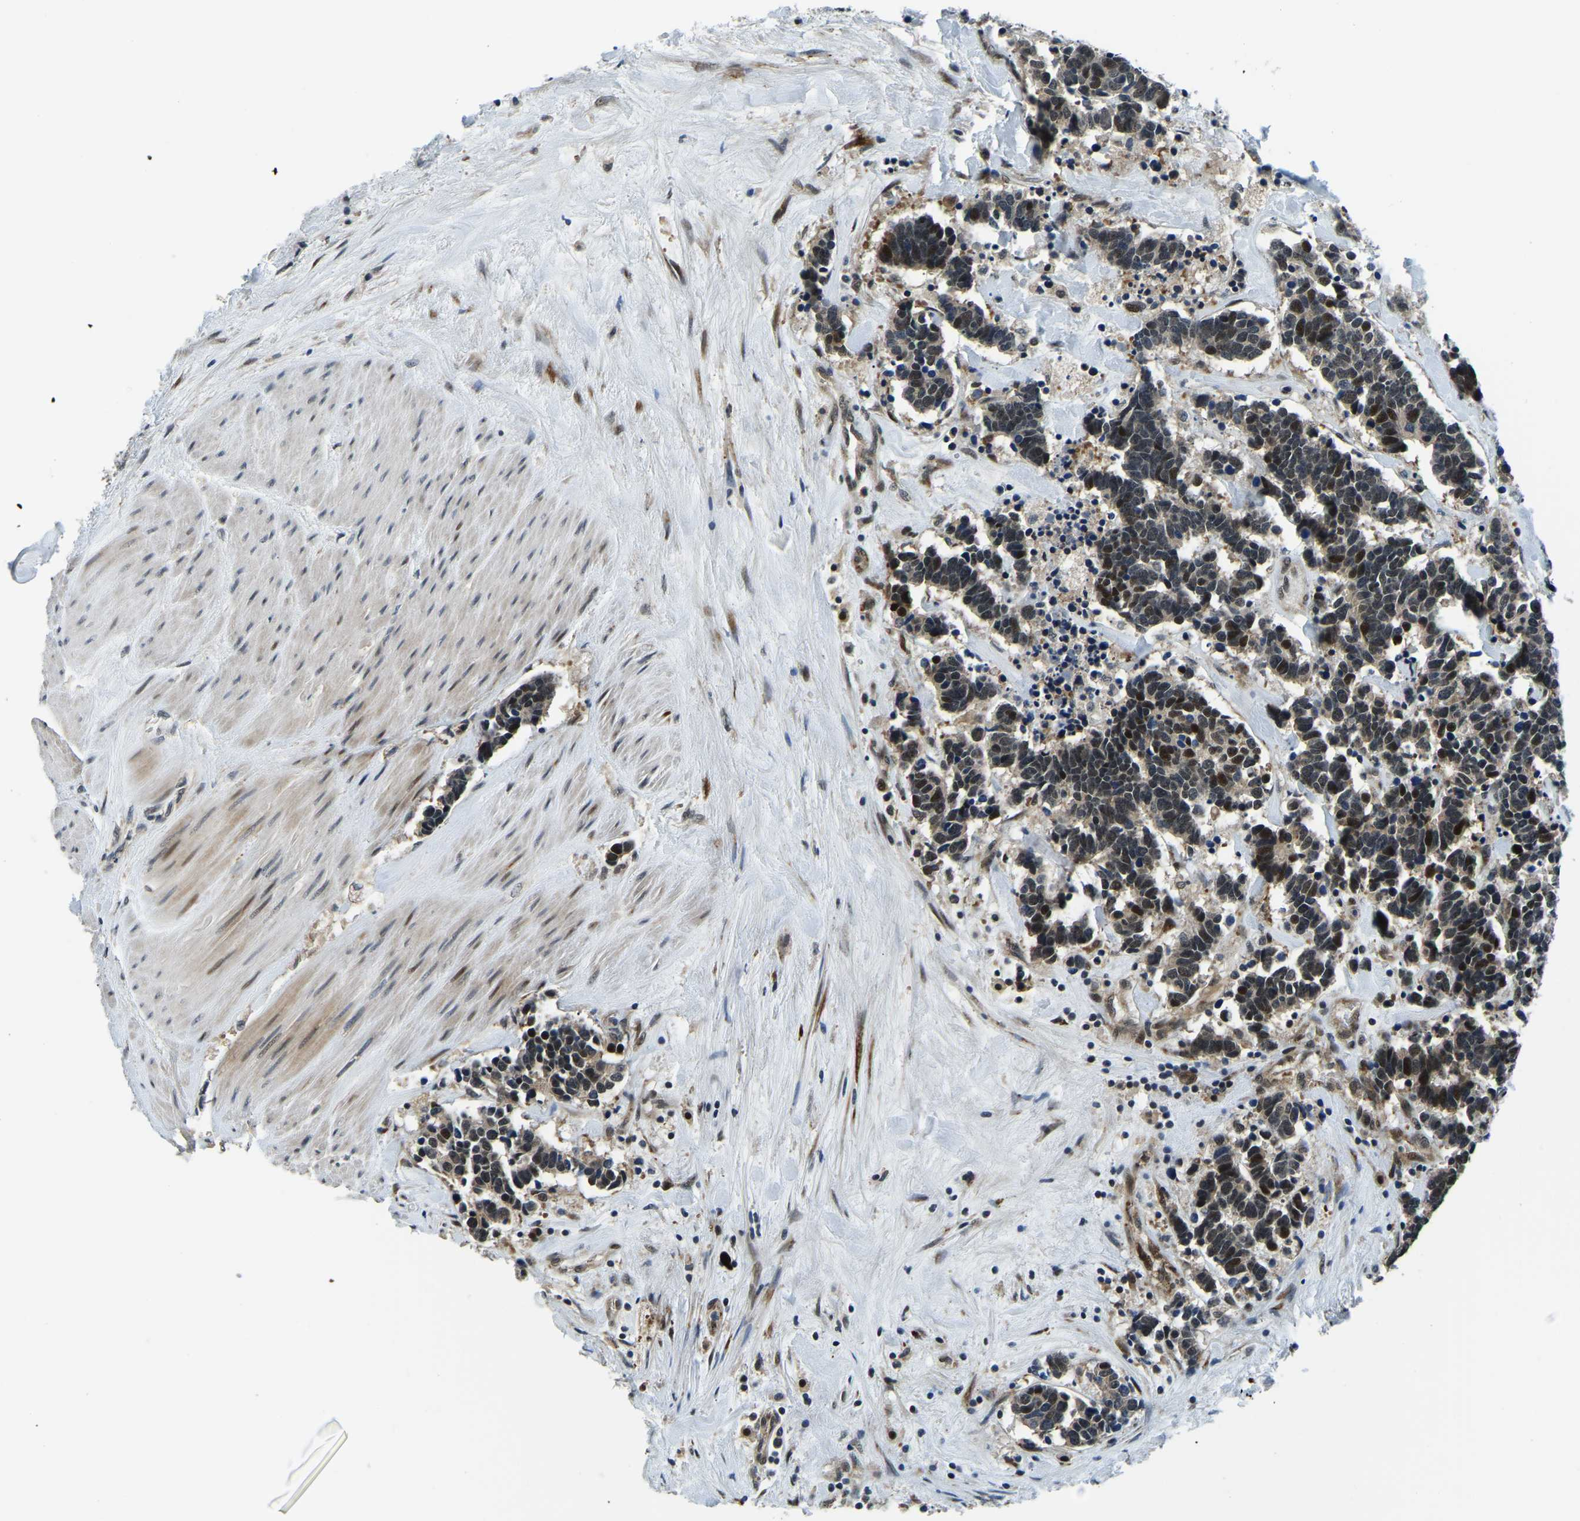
{"staining": {"intensity": "moderate", "quantity": "25%-75%", "location": "nuclear"}, "tissue": "carcinoid", "cell_type": "Tumor cells", "image_type": "cancer", "snomed": [{"axis": "morphology", "description": "Carcinoma, NOS"}, {"axis": "morphology", "description": "Carcinoid, malignant, NOS"}, {"axis": "topography", "description": "Urinary bladder"}], "caption": "Moderate nuclear protein staining is appreciated in about 25%-75% of tumor cells in carcinoid.", "gene": "ING2", "patient": {"sex": "male", "age": 57}}